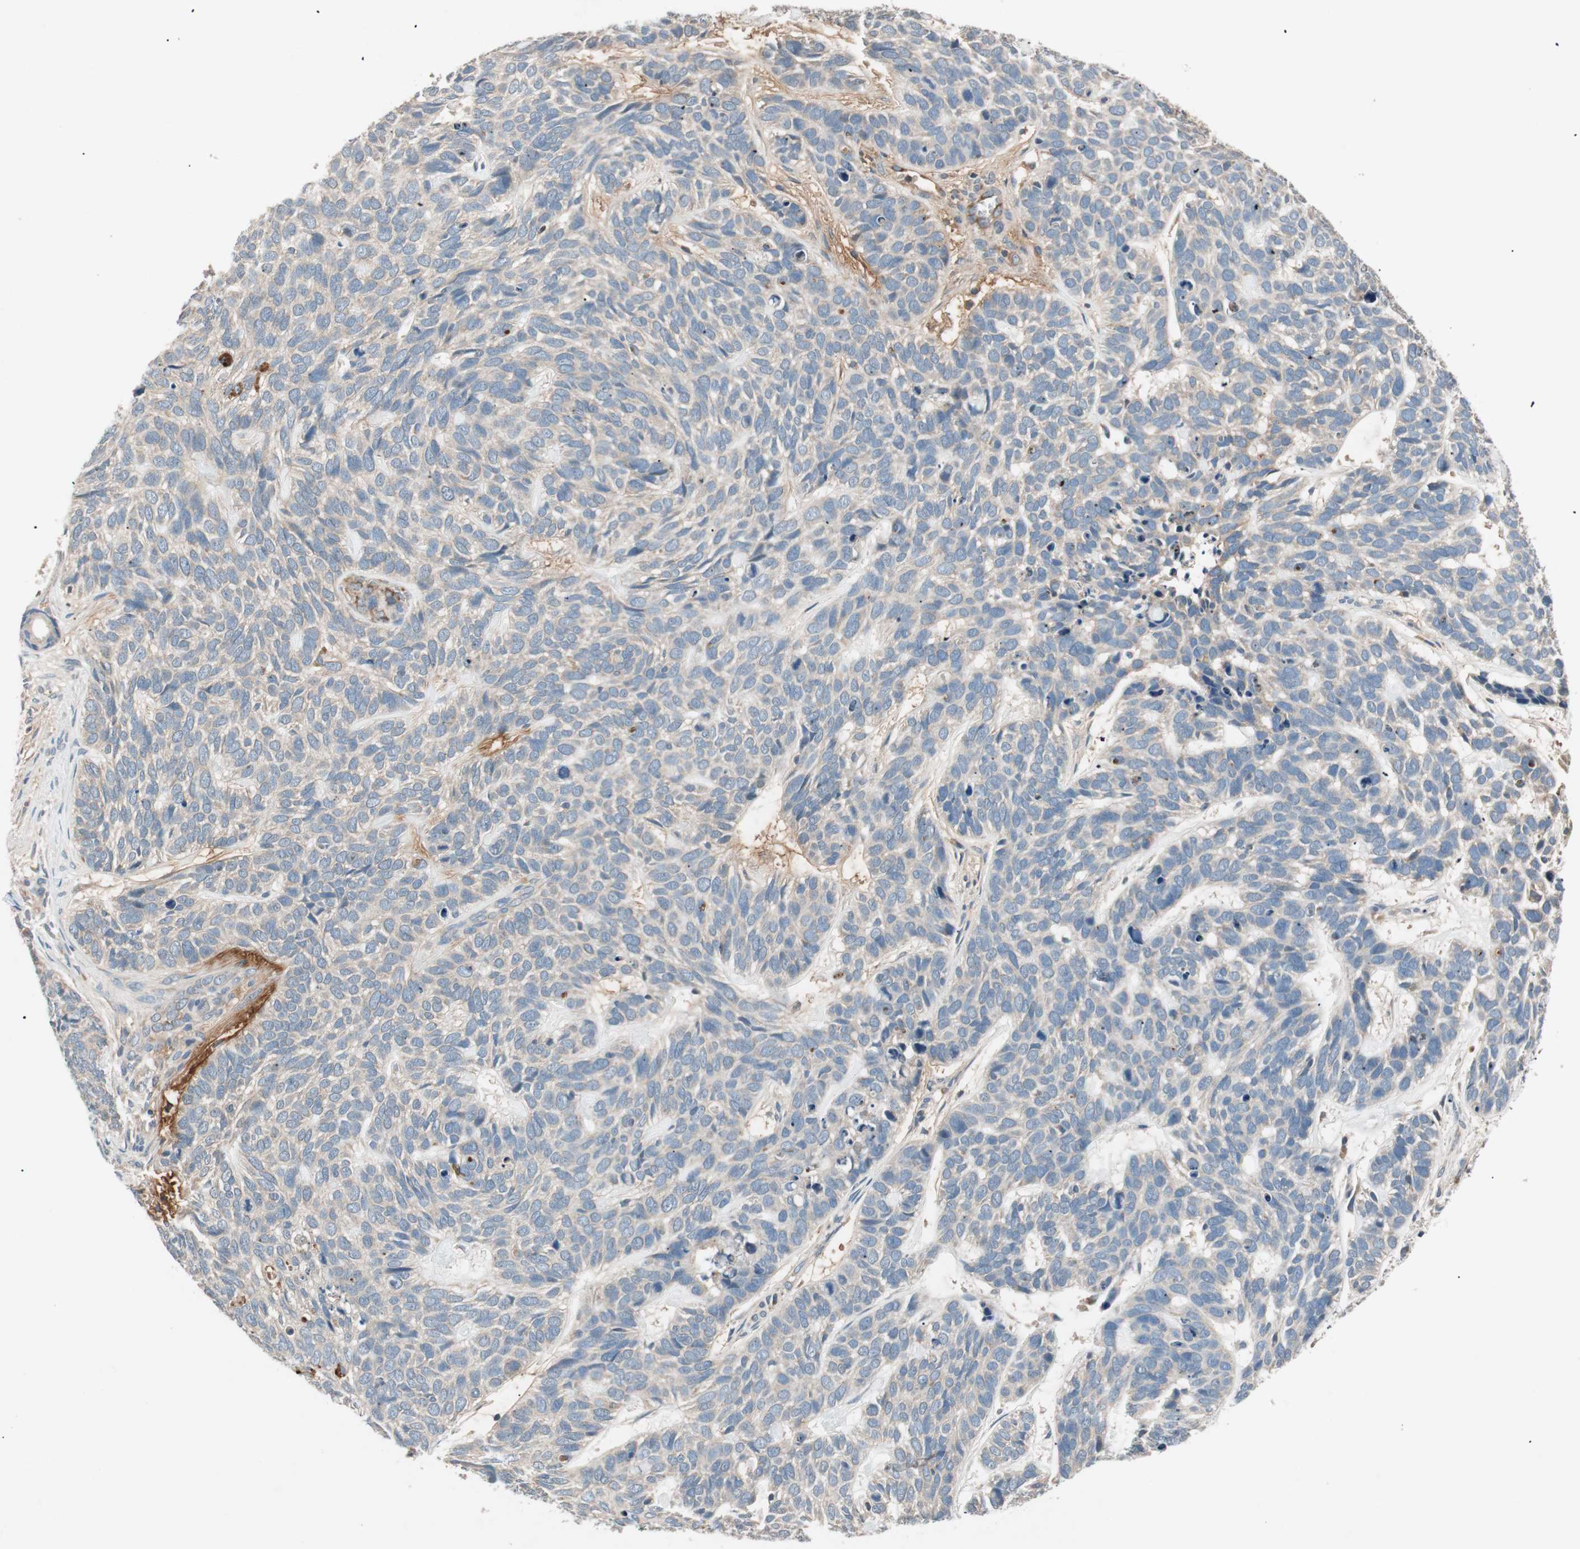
{"staining": {"intensity": "negative", "quantity": "none", "location": "none"}, "tissue": "skin cancer", "cell_type": "Tumor cells", "image_type": "cancer", "snomed": [{"axis": "morphology", "description": "Basal cell carcinoma"}, {"axis": "topography", "description": "Skin"}], "caption": "Immunohistochemical staining of human skin basal cell carcinoma shows no significant expression in tumor cells.", "gene": "HPN", "patient": {"sex": "male", "age": 87}}